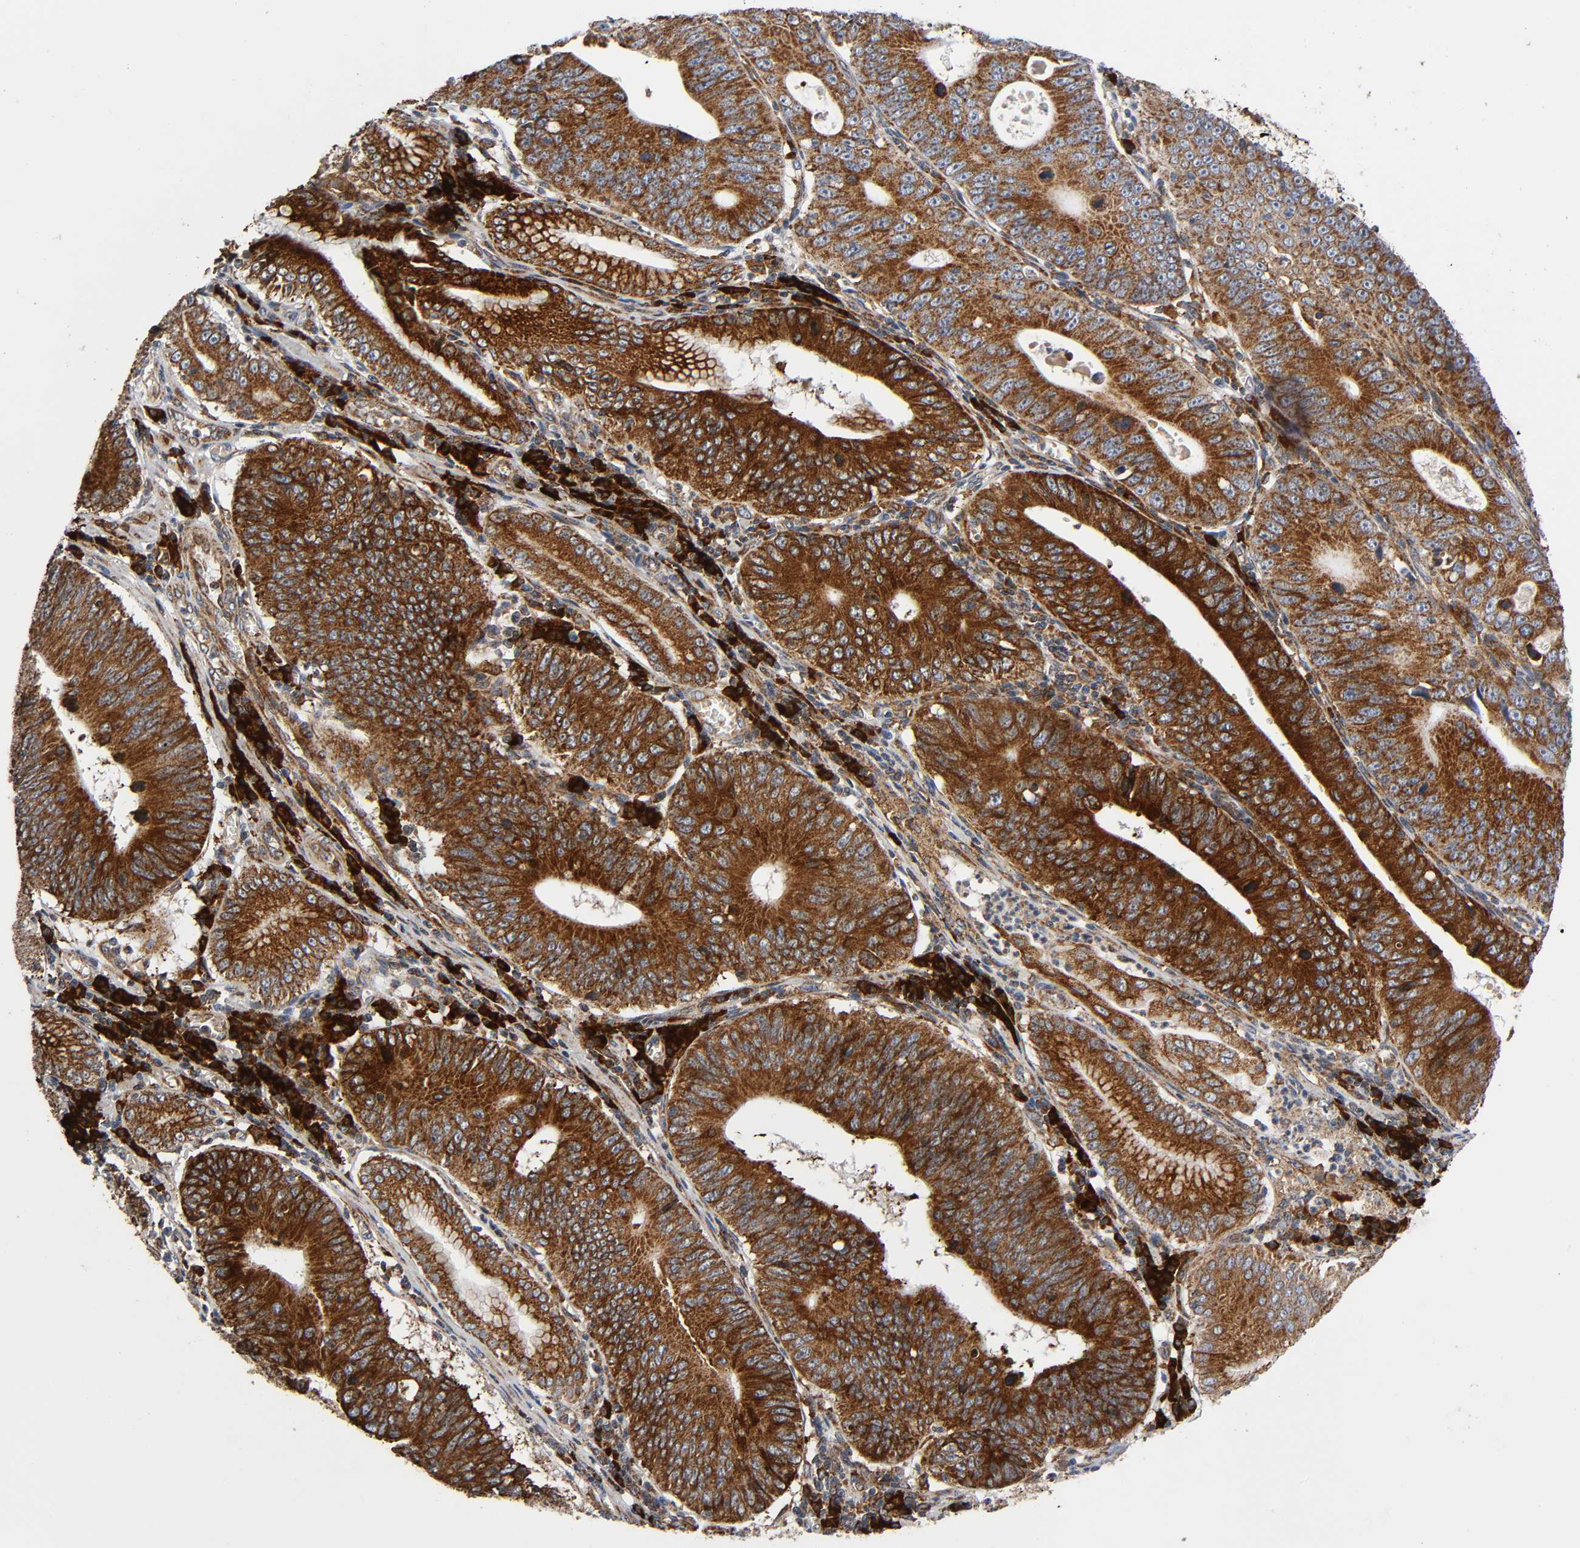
{"staining": {"intensity": "moderate", "quantity": ">75%", "location": "cytoplasmic/membranous"}, "tissue": "stomach cancer", "cell_type": "Tumor cells", "image_type": "cancer", "snomed": [{"axis": "morphology", "description": "Adenocarcinoma, NOS"}, {"axis": "topography", "description": "Stomach"}], "caption": "Protein expression analysis of human stomach adenocarcinoma reveals moderate cytoplasmic/membranous expression in about >75% of tumor cells.", "gene": "MAP3K1", "patient": {"sex": "male", "age": 59}}